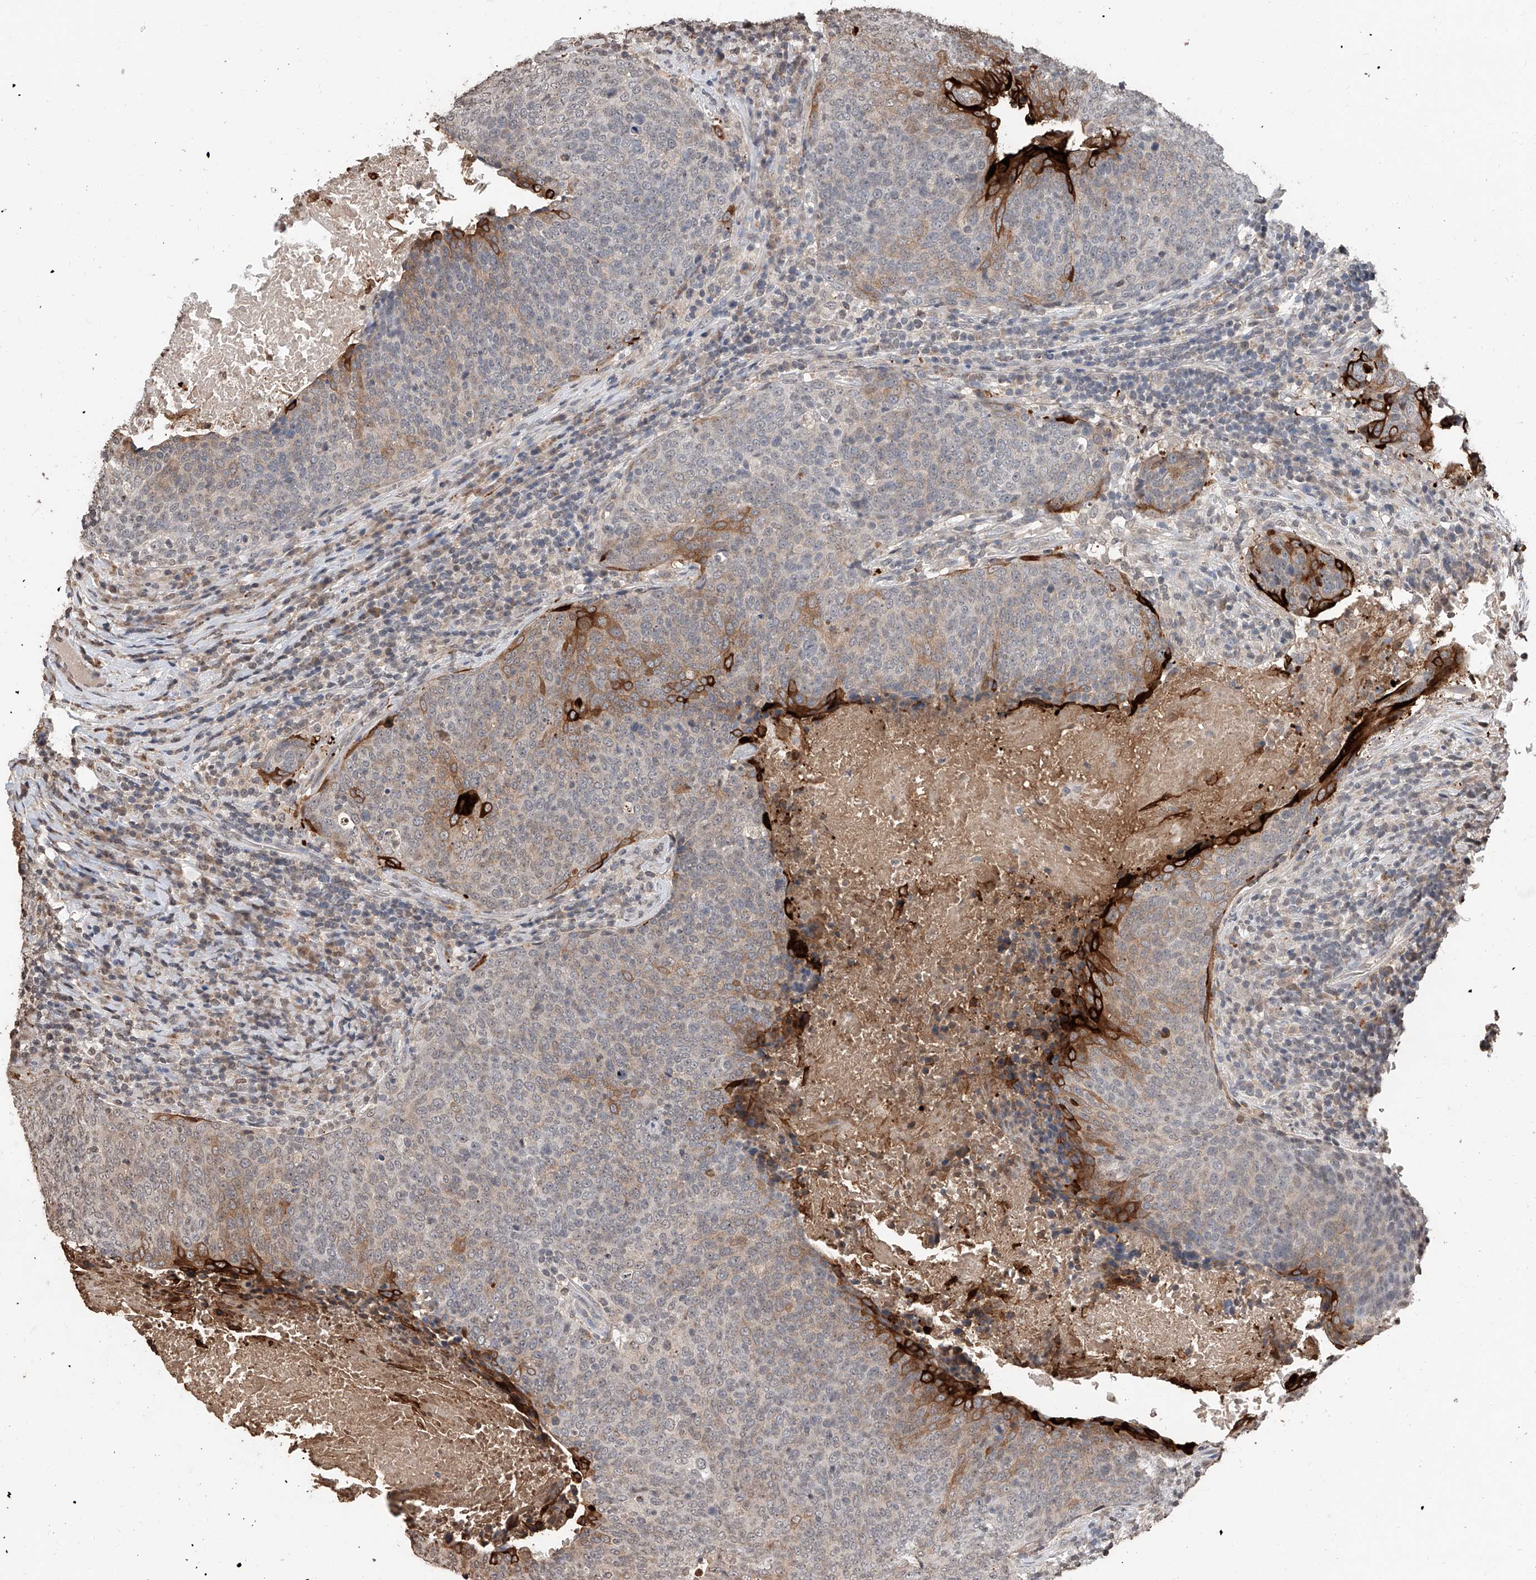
{"staining": {"intensity": "strong", "quantity": "<25%", "location": "cytoplasmic/membranous"}, "tissue": "head and neck cancer", "cell_type": "Tumor cells", "image_type": "cancer", "snomed": [{"axis": "morphology", "description": "Squamous cell carcinoma, NOS"}, {"axis": "morphology", "description": "Squamous cell carcinoma, metastatic, NOS"}, {"axis": "topography", "description": "Lymph node"}, {"axis": "topography", "description": "Head-Neck"}], "caption": "Immunohistochemical staining of head and neck squamous cell carcinoma shows strong cytoplasmic/membranous protein staining in approximately <25% of tumor cells. (Stains: DAB in brown, nuclei in blue, Microscopy: brightfield microscopy at high magnification).", "gene": "RP9", "patient": {"sex": "male", "age": 62}}